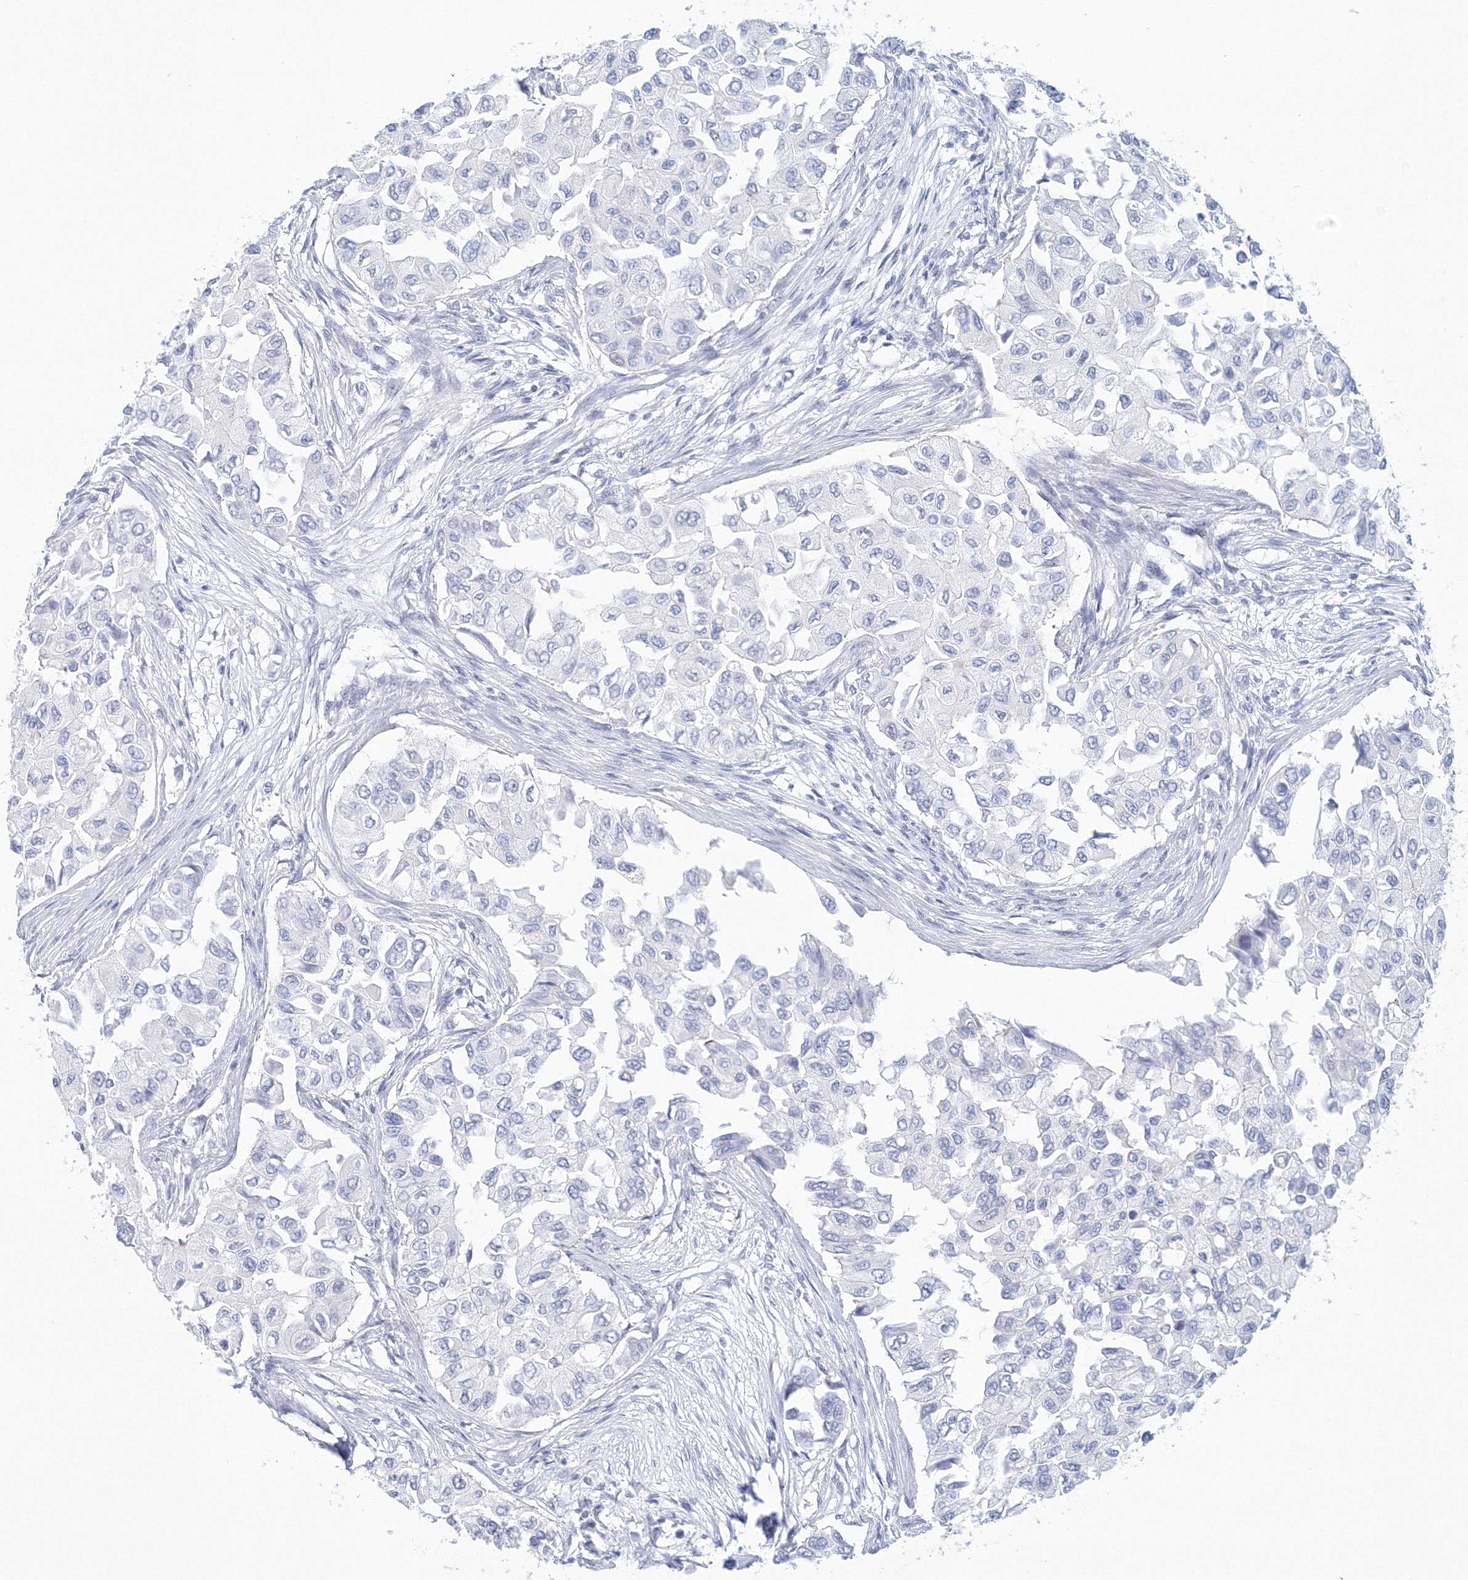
{"staining": {"intensity": "negative", "quantity": "none", "location": "none"}, "tissue": "breast cancer", "cell_type": "Tumor cells", "image_type": "cancer", "snomed": [{"axis": "morphology", "description": "Normal tissue, NOS"}, {"axis": "morphology", "description": "Duct carcinoma"}, {"axis": "topography", "description": "Breast"}], "caption": "This photomicrograph is of breast cancer (infiltrating ductal carcinoma) stained with immunohistochemistry to label a protein in brown with the nuclei are counter-stained blue. There is no expression in tumor cells. The staining was performed using DAB (3,3'-diaminobenzidine) to visualize the protein expression in brown, while the nuclei were stained in blue with hematoxylin (Magnification: 20x).", "gene": "VSIG1", "patient": {"sex": "female", "age": 49}}